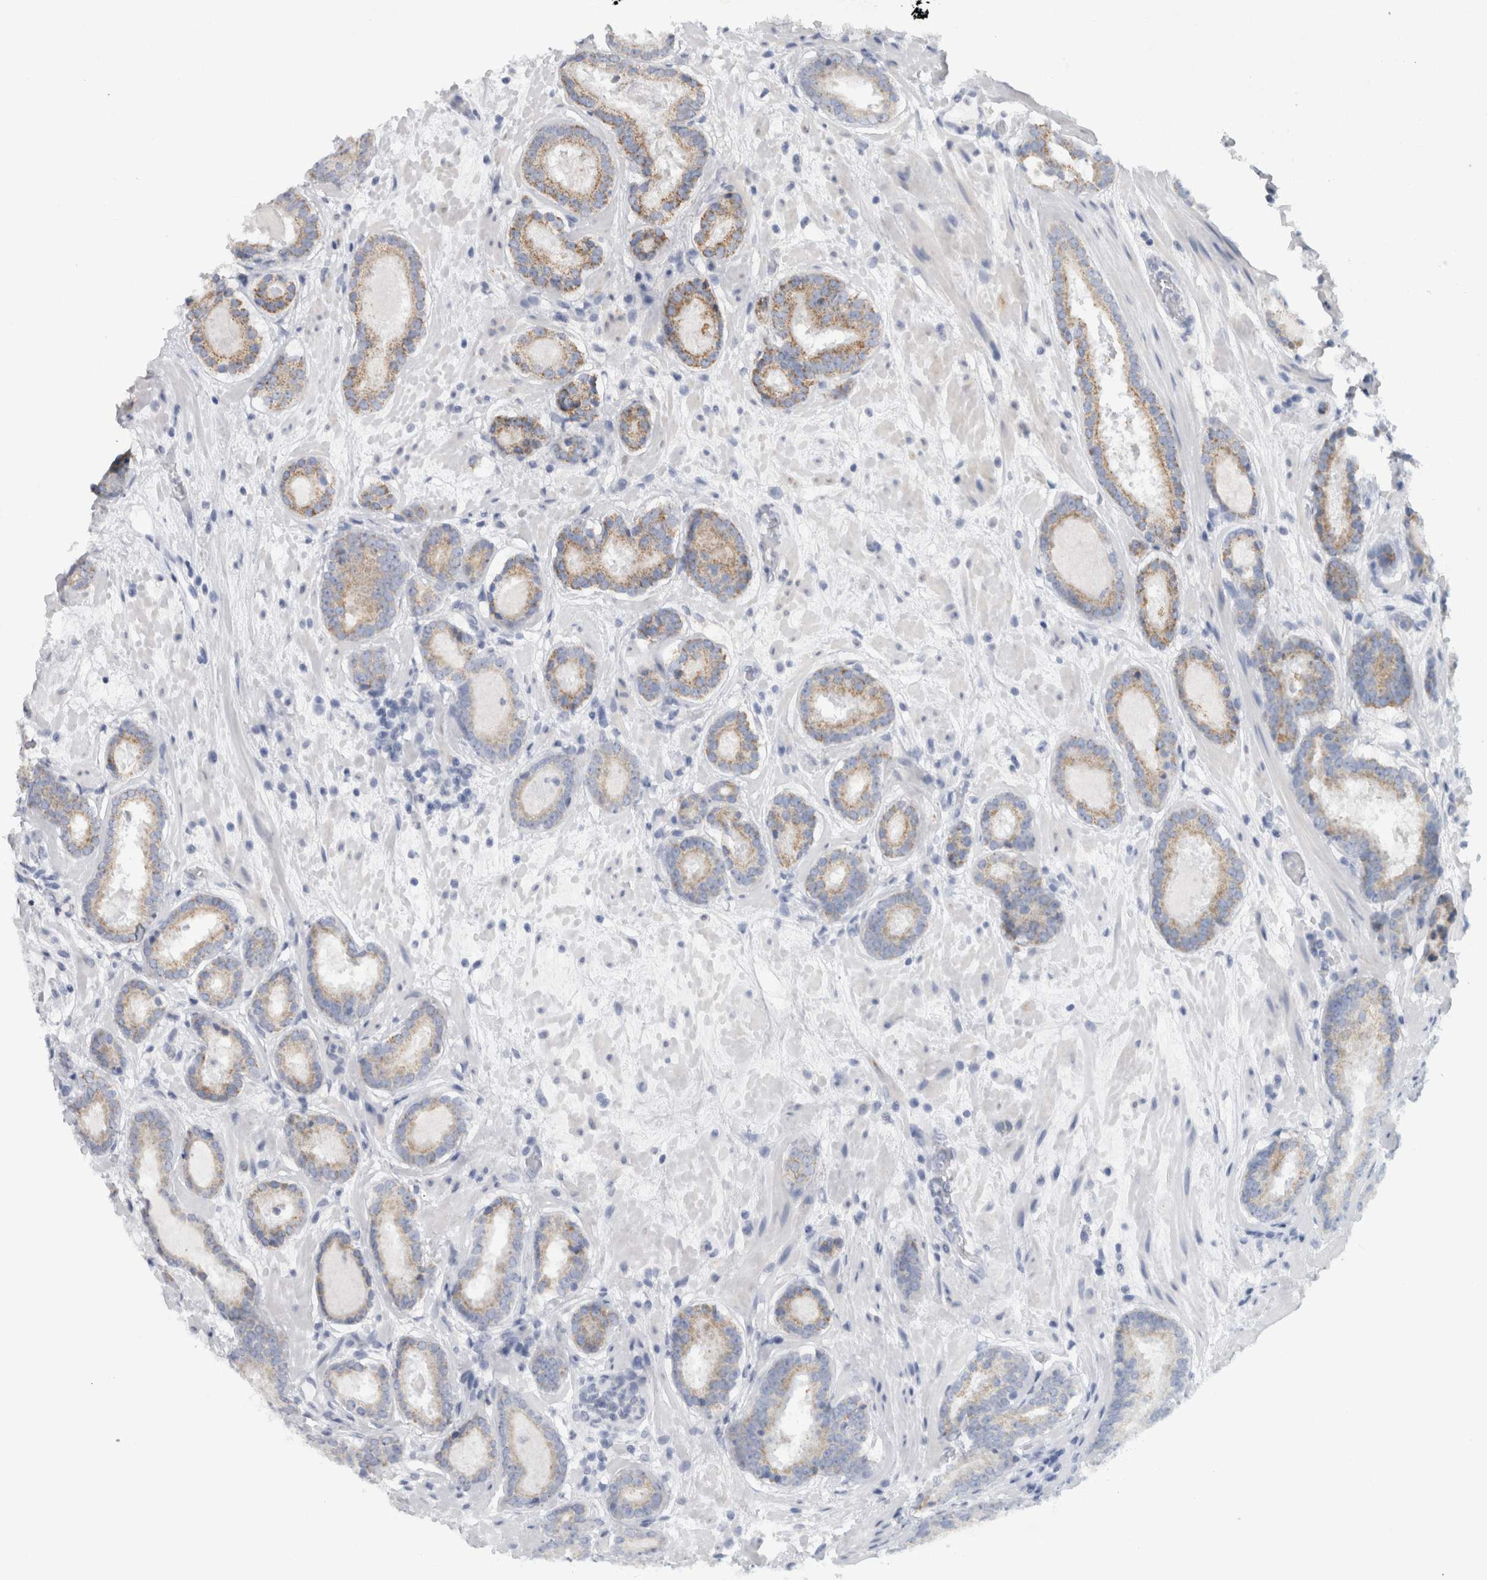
{"staining": {"intensity": "weak", "quantity": ">75%", "location": "cytoplasmic/membranous"}, "tissue": "prostate cancer", "cell_type": "Tumor cells", "image_type": "cancer", "snomed": [{"axis": "morphology", "description": "Adenocarcinoma, Low grade"}, {"axis": "topography", "description": "Prostate"}], "caption": "The image displays staining of adenocarcinoma (low-grade) (prostate), revealing weak cytoplasmic/membranous protein staining (brown color) within tumor cells.", "gene": "RAB18", "patient": {"sex": "male", "age": 69}}